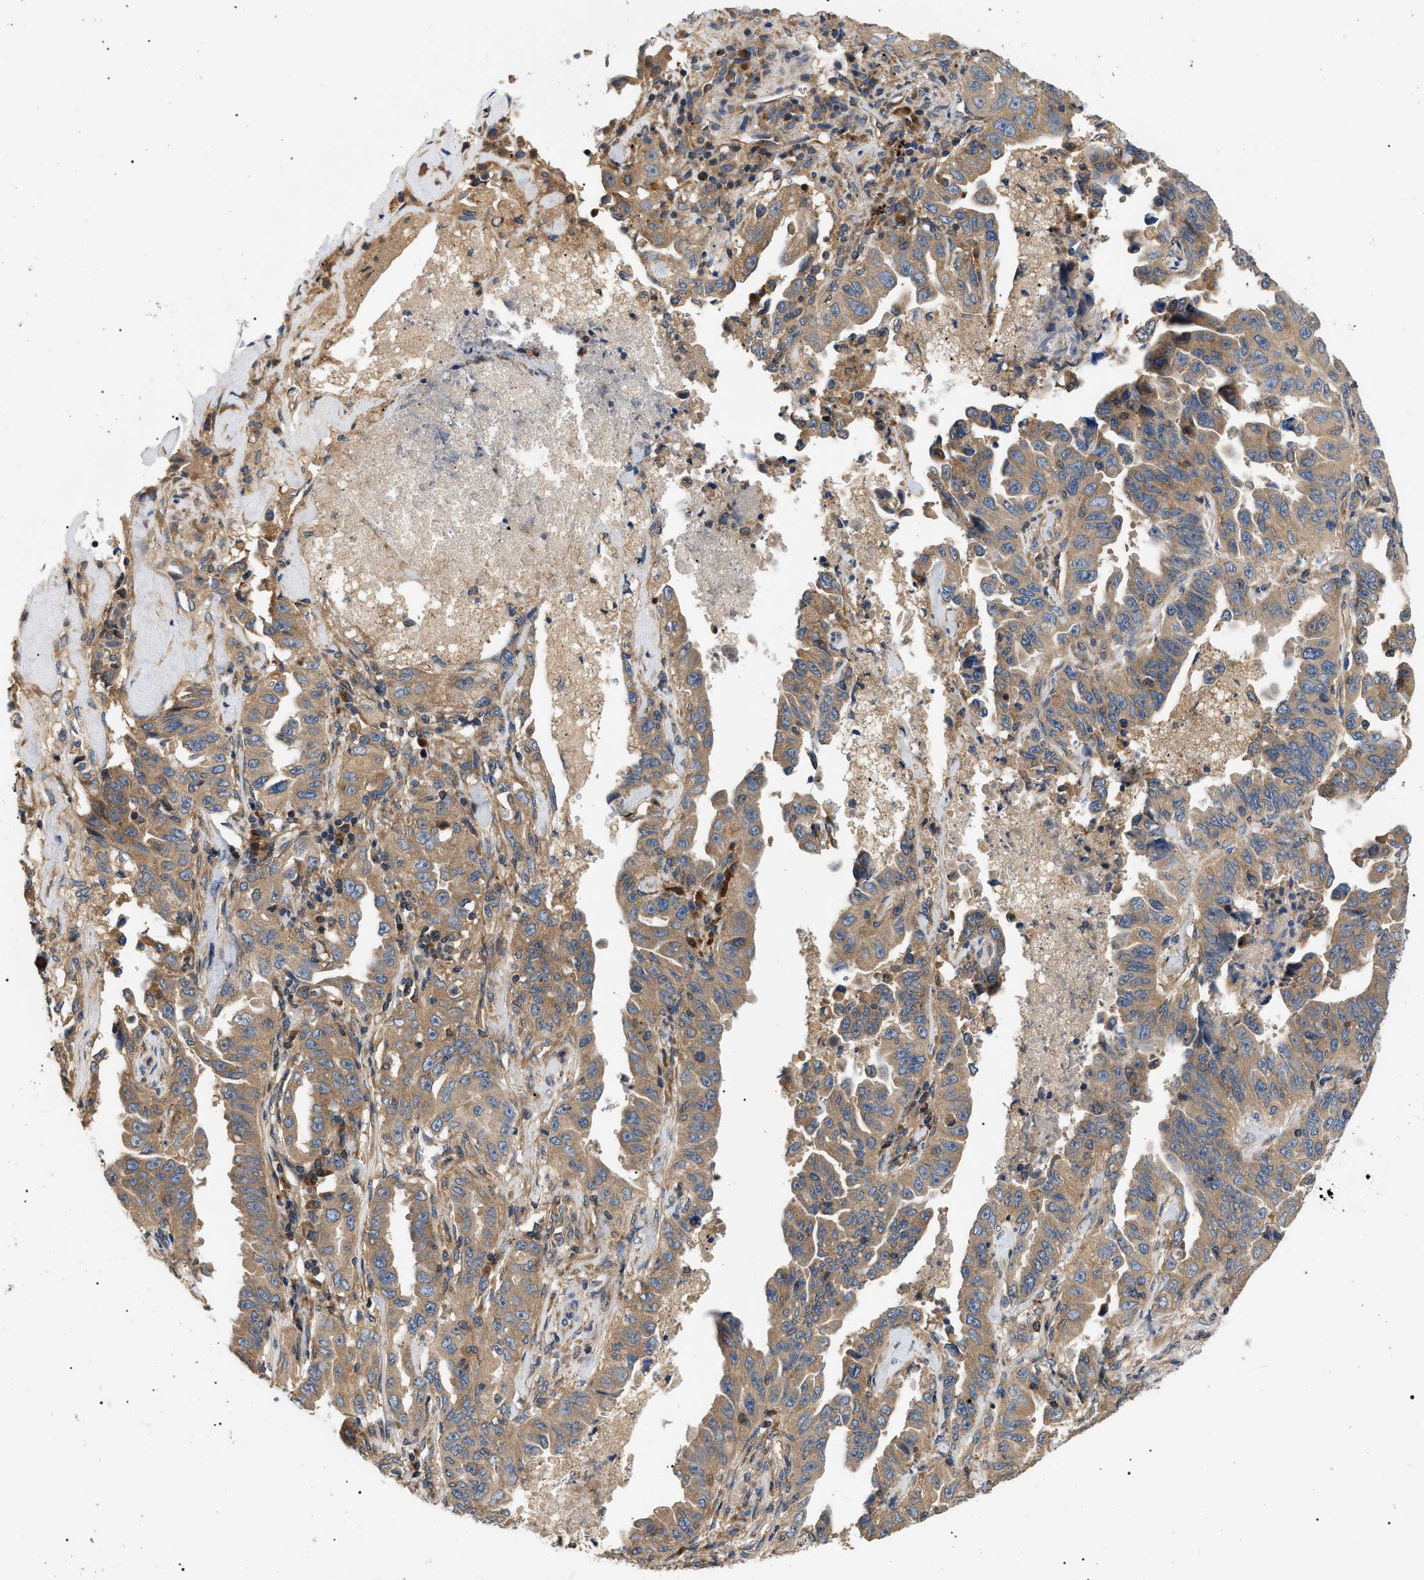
{"staining": {"intensity": "moderate", "quantity": ">75%", "location": "cytoplasmic/membranous"}, "tissue": "lung cancer", "cell_type": "Tumor cells", "image_type": "cancer", "snomed": [{"axis": "morphology", "description": "Adenocarcinoma, NOS"}, {"axis": "topography", "description": "Lung"}], "caption": "Tumor cells exhibit medium levels of moderate cytoplasmic/membranous staining in about >75% of cells in human lung cancer (adenocarcinoma). (DAB = brown stain, brightfield microscopy at high magnification).", "gene": "PPM1B", "patient": {"sex": "female", "age": 51}}